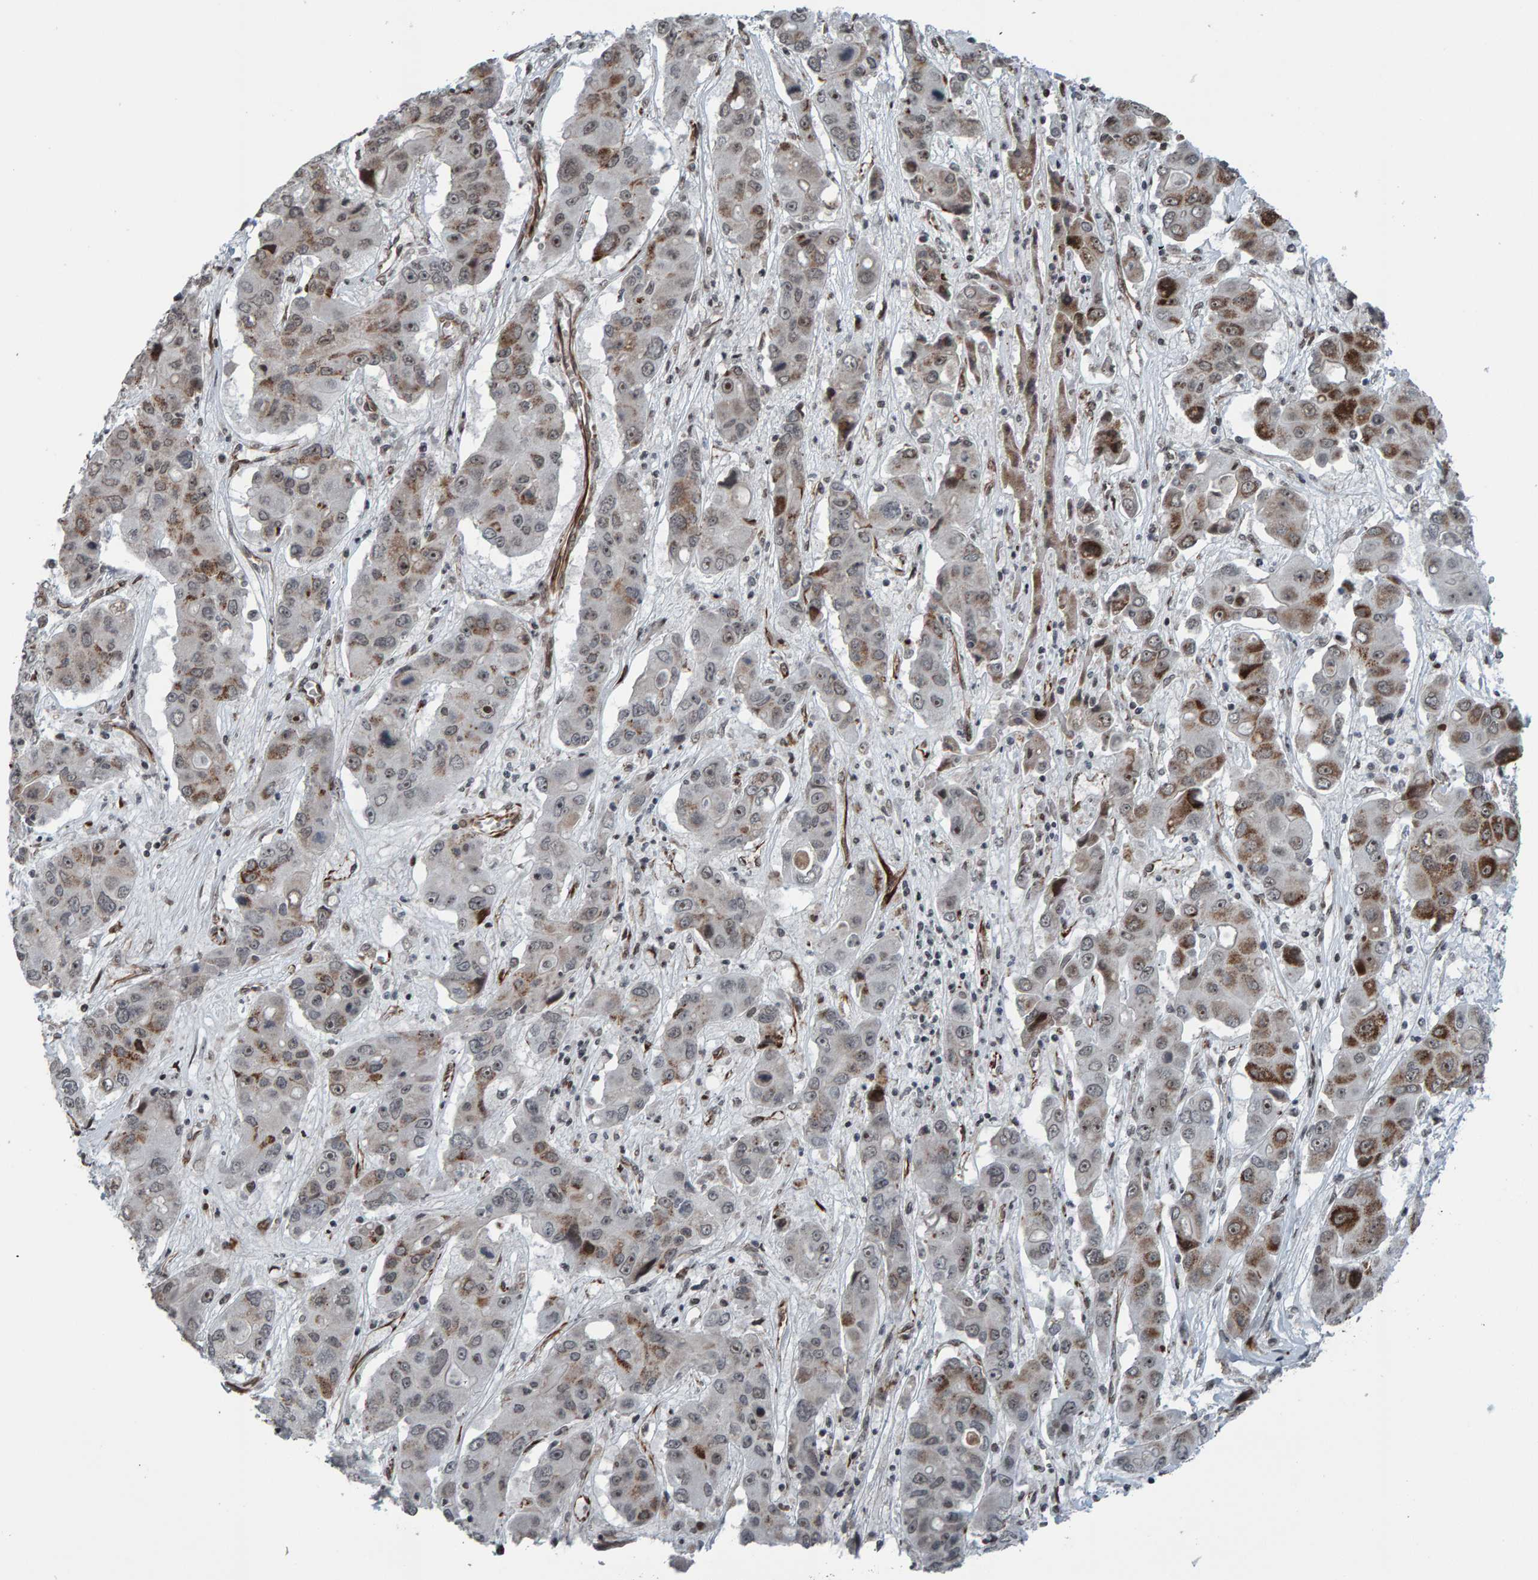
{"staining": {"intensity": "moderate", "quantity": "<25%", "location": "cytoplasmic/membranous"}, "tissue": "liver cancer", "cell_type": "Tumor cells", "image_type": "cancer", "snomed": [{"axis": "morphology", "description": "Cholangiocarcinoma"}, {"axis": "topography", "description": "Liver"}], "caption": "This is a photomicrograph of immunohistochemistry (IHC) staining of liver cancer, which shows moderate expression in the cytoplasmic/membranous of tumor cells.", "gene": "ZNF366", "patient": {"sex": "male", "age": 67}}